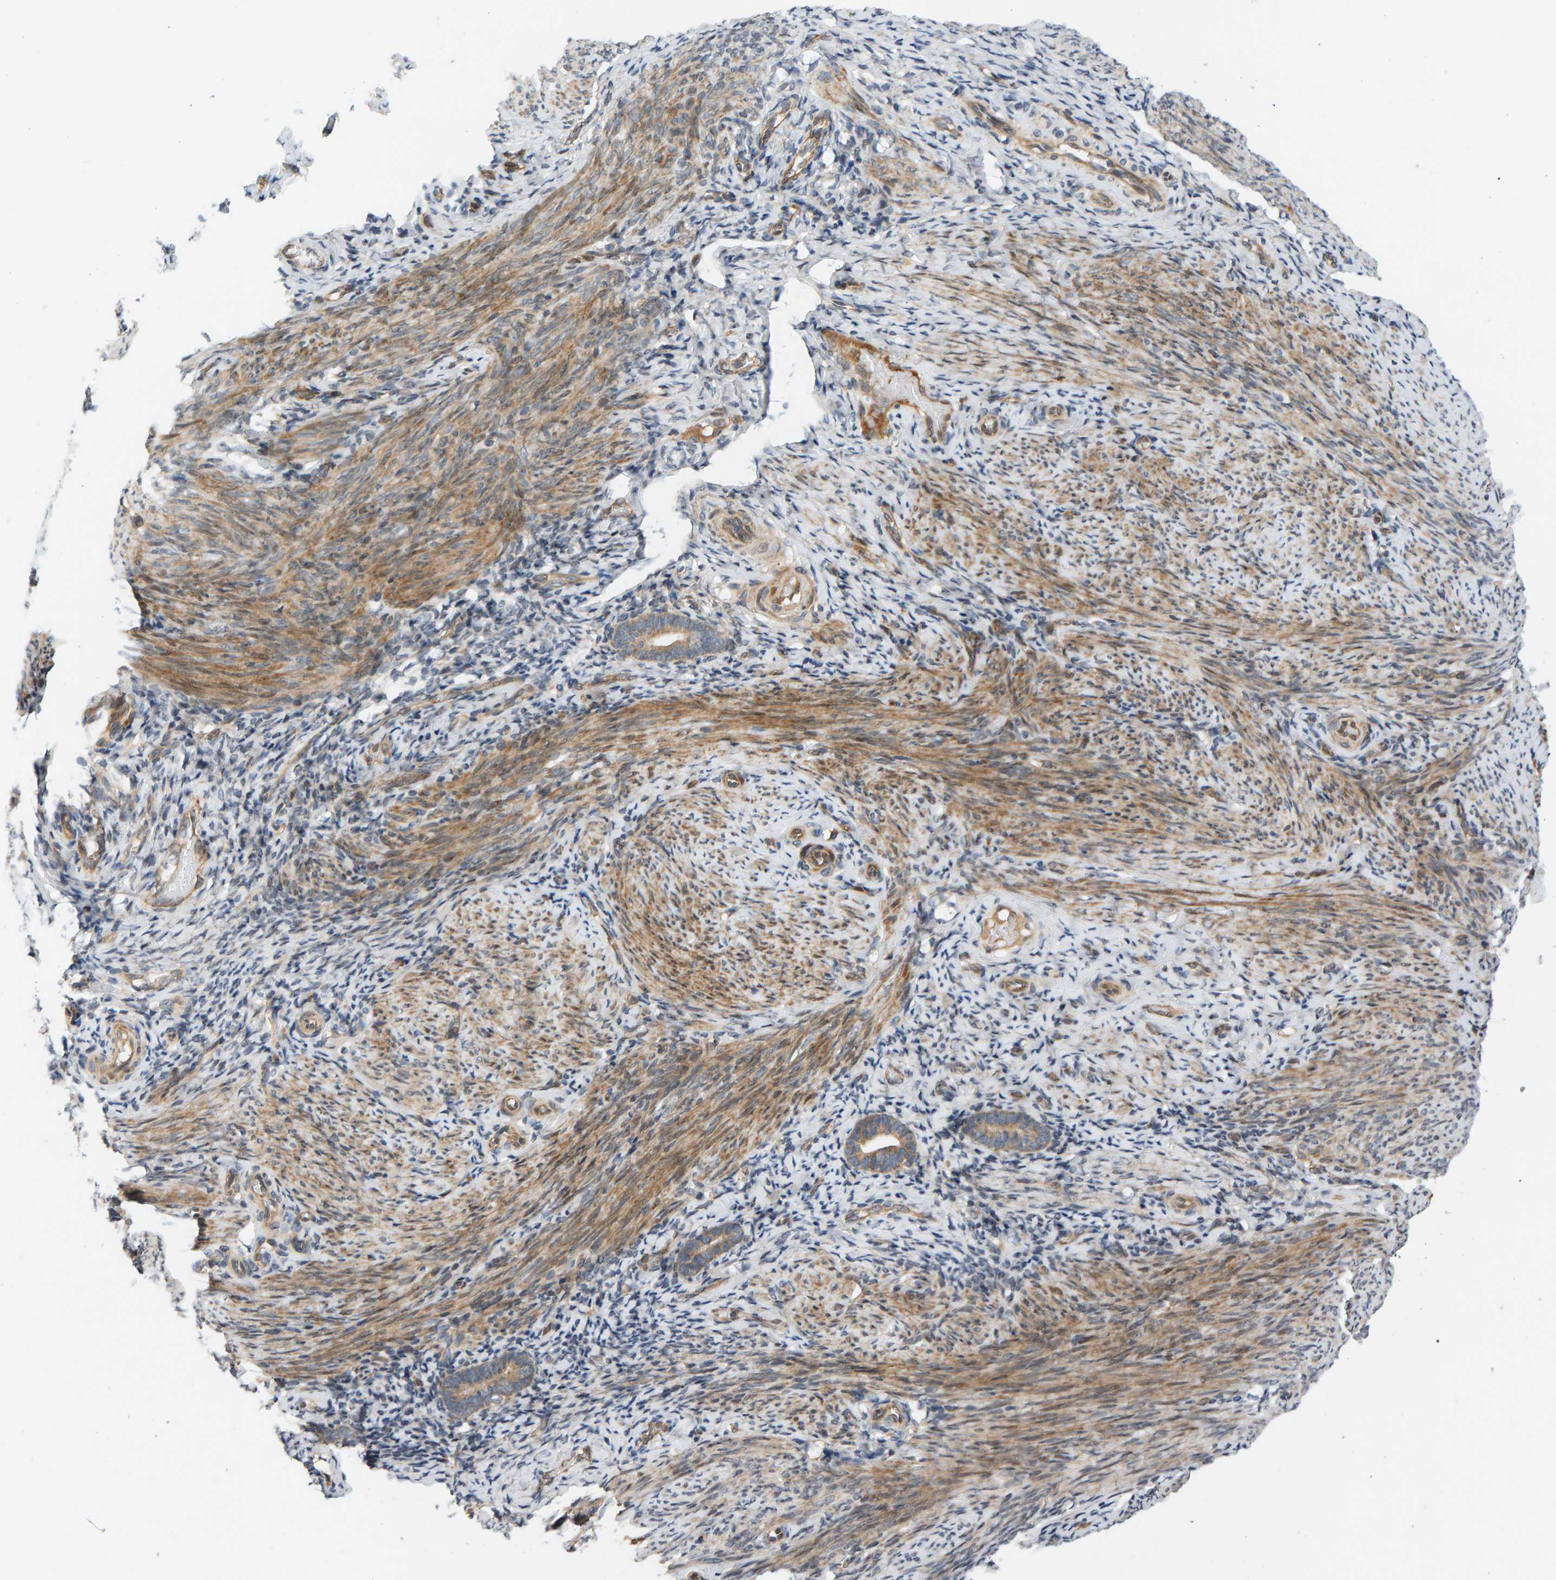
{"staining": {"intensity": "moderate", "quantity": ">75%", "location": "cytoplasmic/membranous"}, "tissue": "endometrium", "cell_type": "Cells in endometrial stroma", "image_type": "normal", "snomed": [{"axis": "morphology", "description": "Normal tissue, NOS"}, {"axis": "topography", "description": "Endometrium"}], "caption": "Moderate cytoplasmic/membranous staining for a protein is seen in about >75% of cells in endometrial stroma of benign endometrium using immunohistochemistry (IHC).", "gene": "BAHCC1", "patient": {"sex": "female", "age": 51}}